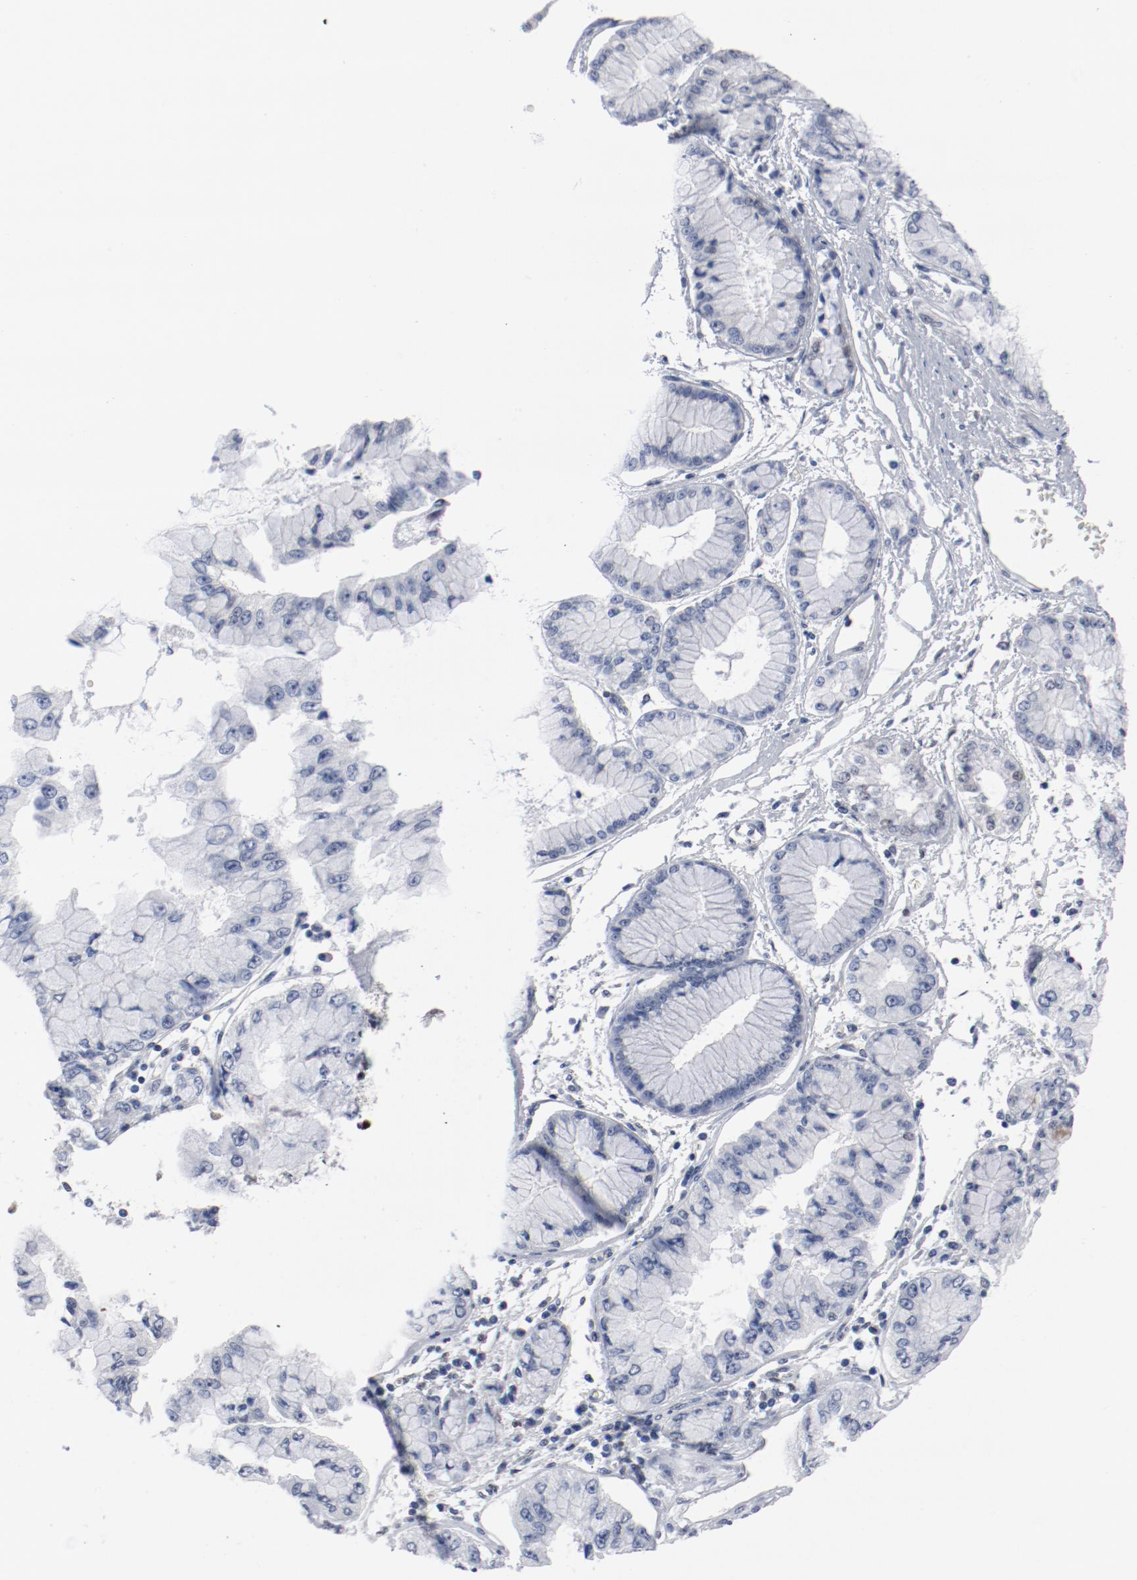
{"staining": {"intensity": "weak", "quantity": "<25%", "location": "nuclear"}, "tissue": "liver cancer", "cell_type": "Tumor cells", "image_type": "cancer", "snomed": [{"axis": "morphology", "description": "Cholangiocarcinoma"}, {"axis": "topography", "description": "Liver"}], "caption": "IHC image of neoplastic tissue: human liver cholangiocarcinoma stained with DAB (3,3'-diaminobenzidine) demonstrates no significant protein staining in tumor cells.", "gene": "ARNT", "patient": {"sex": "female", "age": 79}}